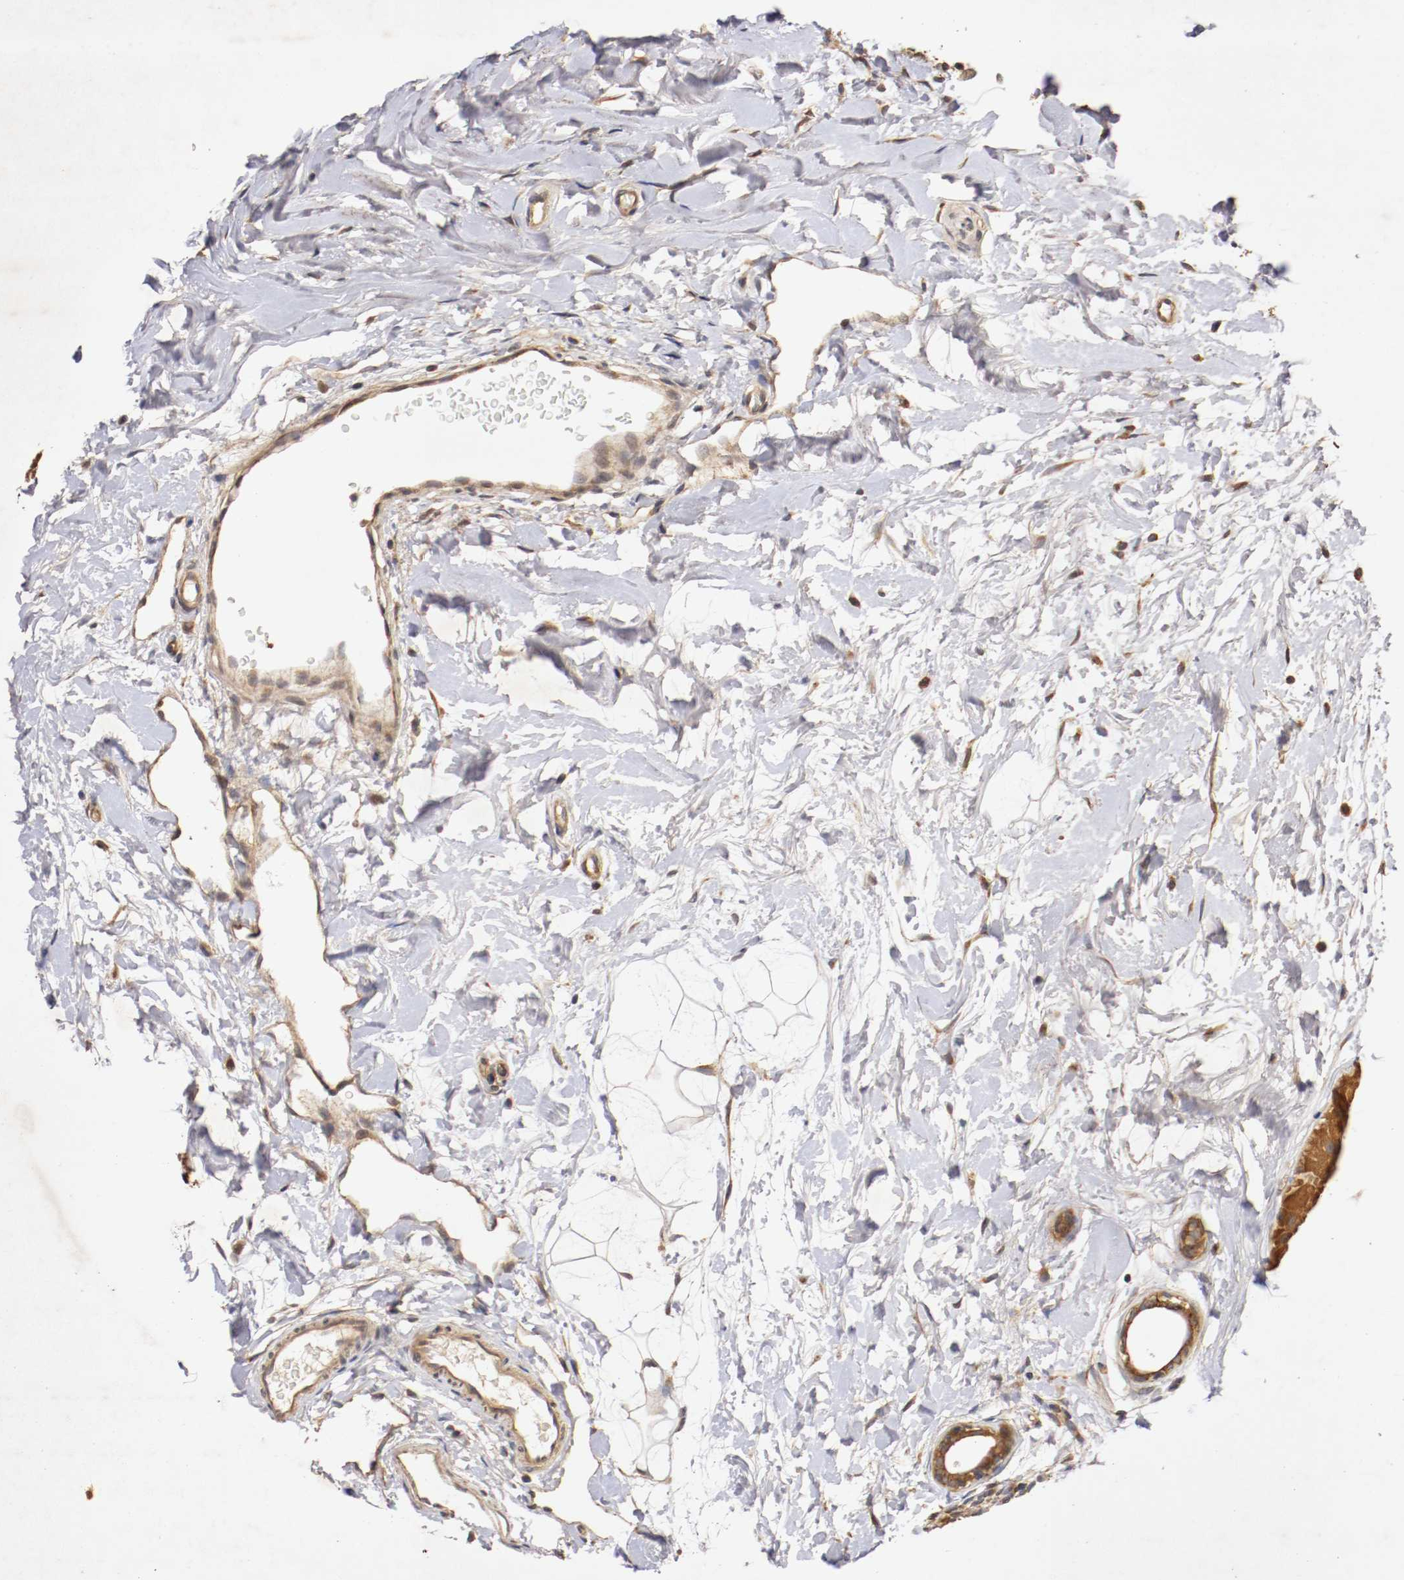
{"staining": {"intensity": "strong", "quantity": ">75%", "location": "cytoplasmic/membranous"}, "tissue": "breast cancer", "cell_type": "Tumor cells", "image_type": "cancer", "snomed": [{"axis": "morphology", "description": "Lobular carcinoma, in situ"}, {"axis": "morphology", "description": "Lobular carcinoma"}, {"axis": "topography", "description": "Breast"}], "caption": "Immunohistochemistry image of neoplastic tissue: human breast cancer stained using immunohistochemistry displays high levels of strong protein expression localized specifically in the cytoplasmic/membranous of tumor cells, appearing as a cytoplasmic/membranous brown color.", "gene": "VEZT", "patient": {"sex": "female", "age": 41}}